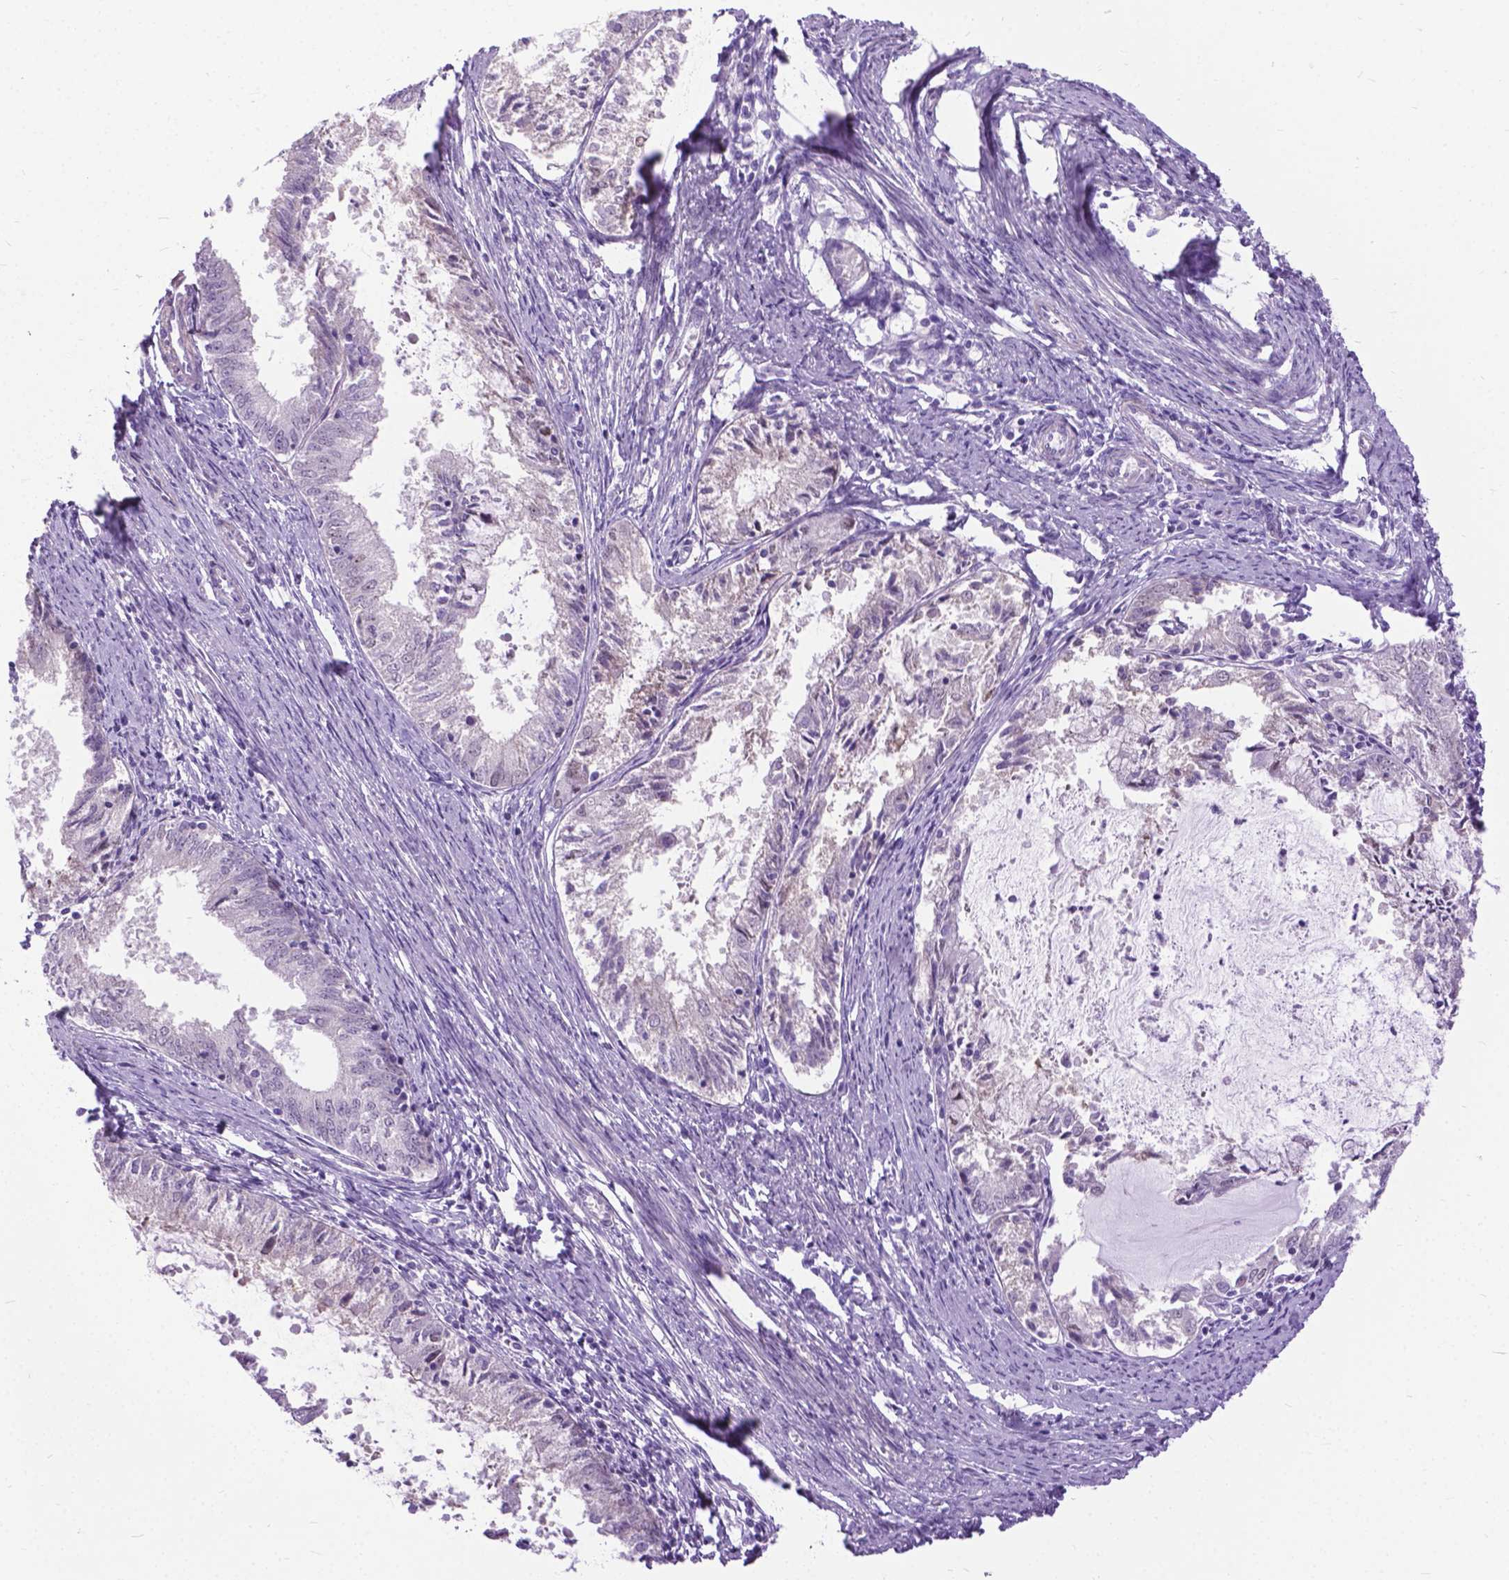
{"staining": {"intensity": "negative", "quantity": "none", "location": "none"}, "tissue": "endometrial cancer", "cell_type": "Tumor cells", "image_type": "cancer", "snomed": [{"axis": "morphology", "description": "Adenocarcinoma, NOS"}, {"axis": "topography", "description": "Endometrium"}], "caption": "This is a photomicrograph of IHC staining of endometrial adenocarcinoma, which shows no positivity in tumor cells.", "gene": "APCDD1L", "patient": {"sex": "female", "age": 57}}